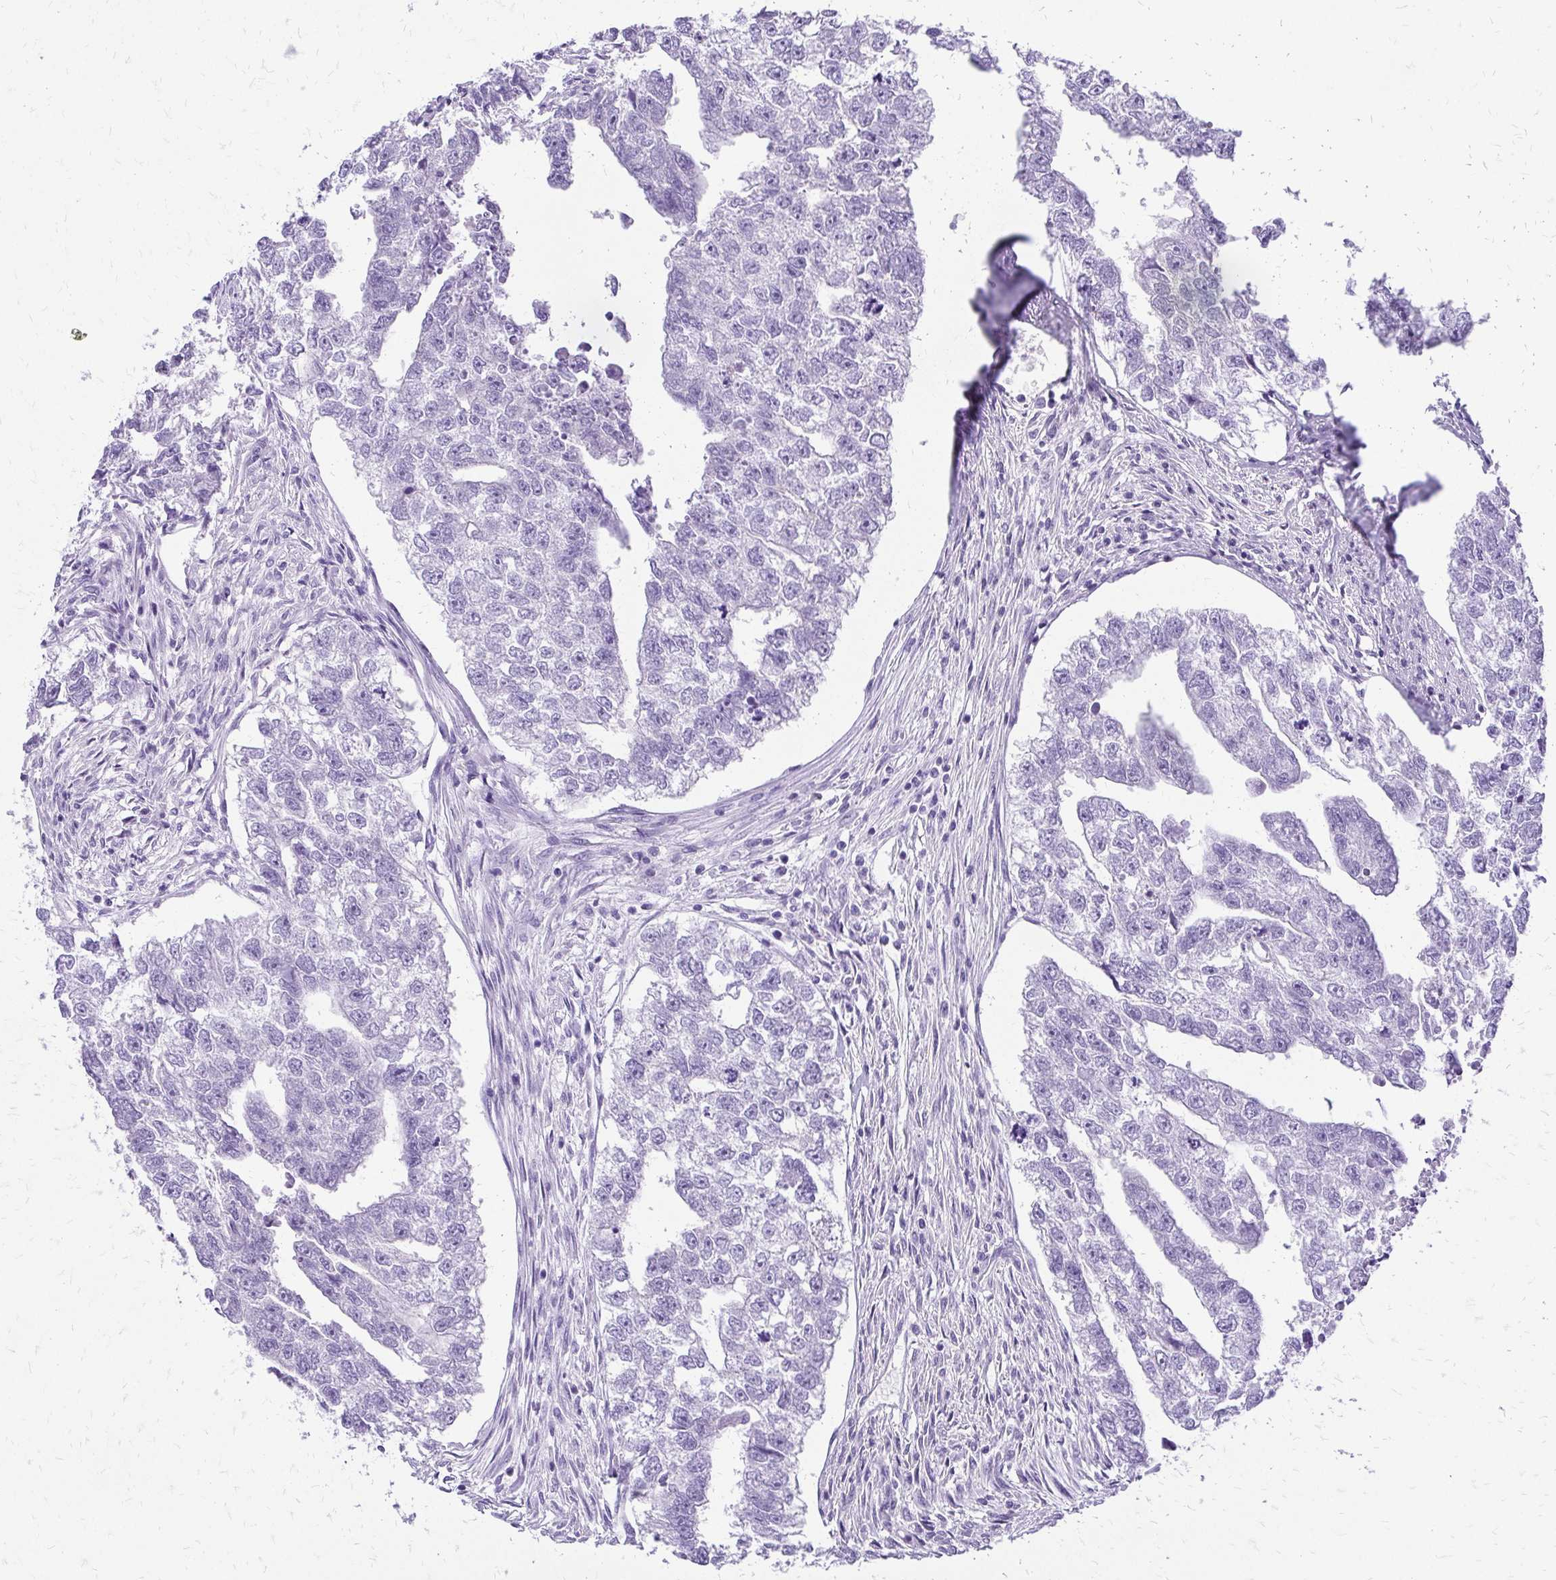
{"staining": {"intensity": "negative", "quantity": "none", "location": "none"}, "tissue": "testis cancer", "cell_type": "Tumor cells", "image_type": "cancer", "snomed": [{"axis": "morphology", "description": "Carcinoma, Embryonal, NOS"}, {"axis": "morphology", "description": "Teratoma, malignant, NOS"}, {"axis": "topography", "description": "Testis"}], "caption": "DAB immunohistochemical staining of human malignant teratoma (testis) displays no significant expression in tumor cells. (DAB (3,3'-diaminobenzidine) IHC with hematoxylin counter stain).", "gene": "SLC32A1", "patient": {"sex": "male", "age": 44}}